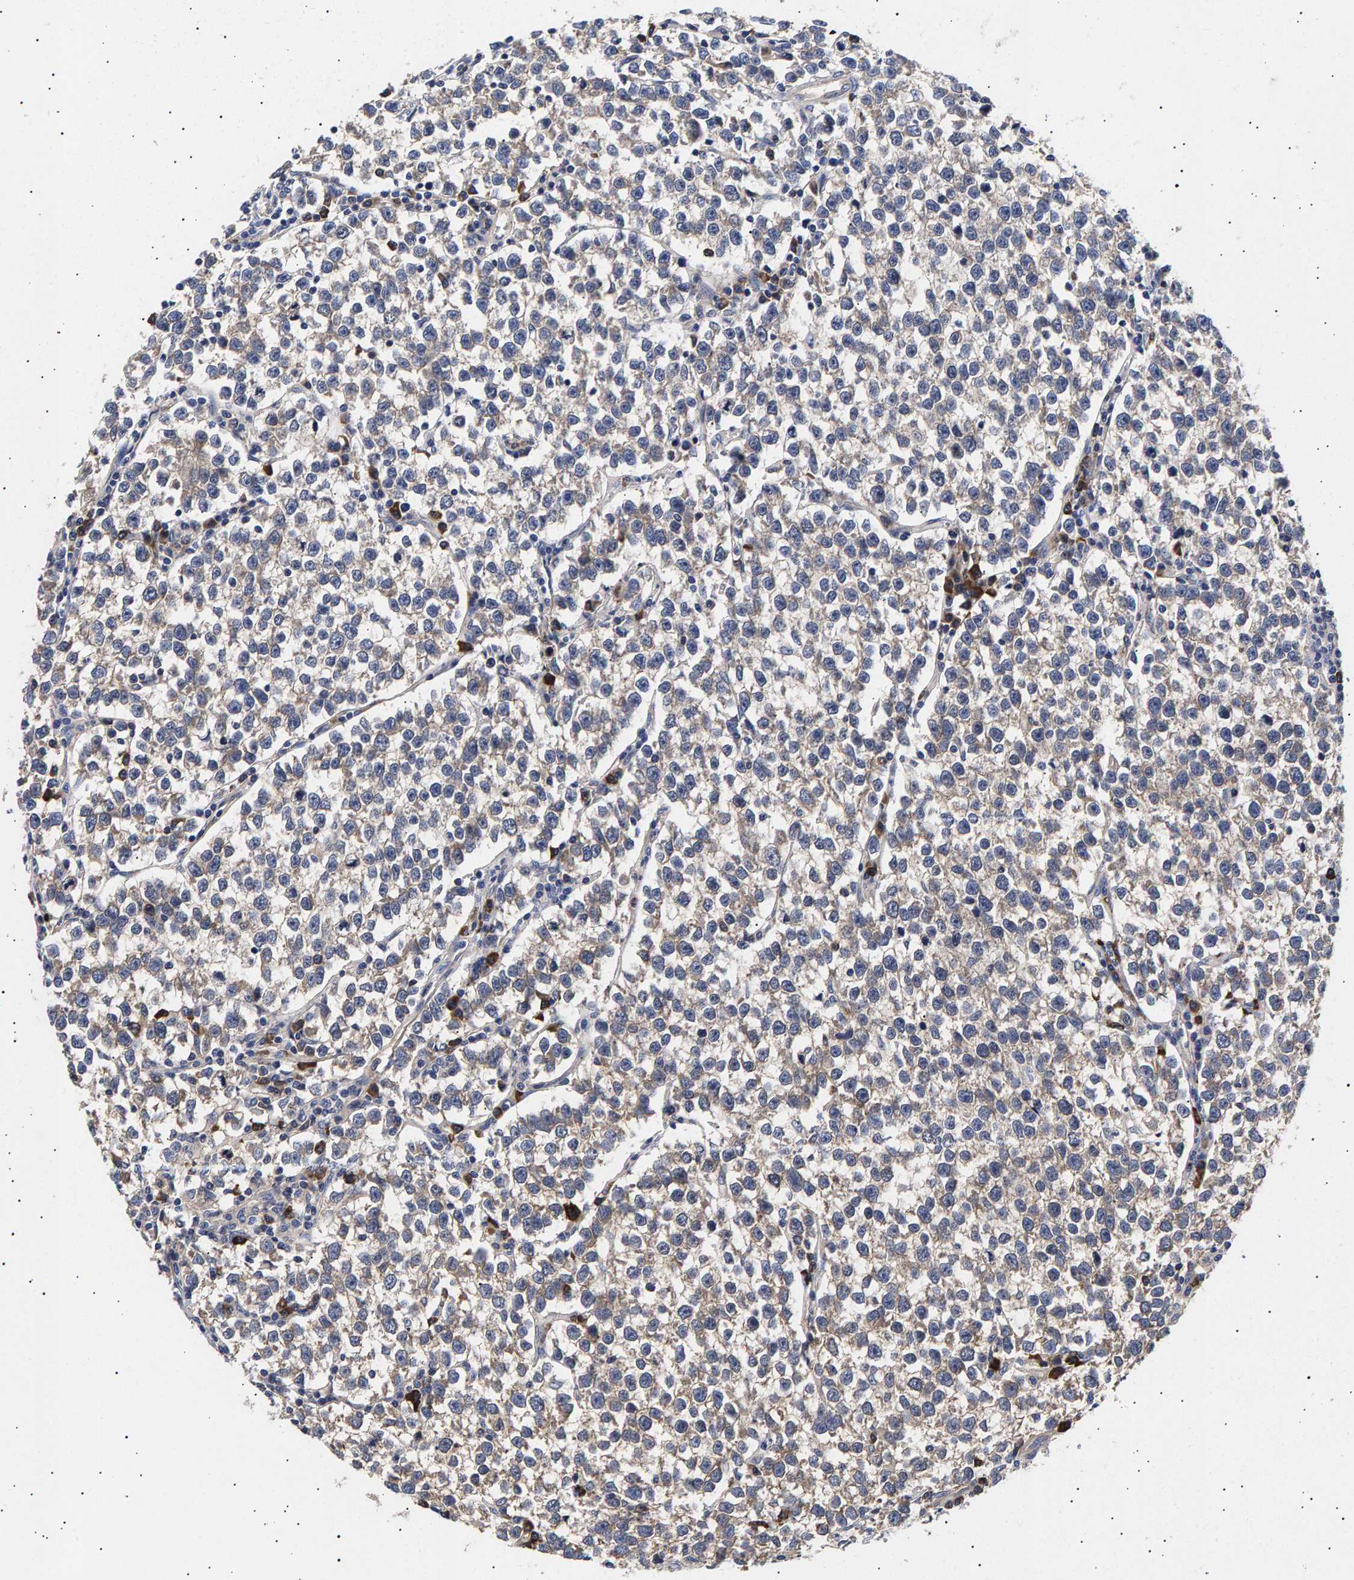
{"staining": {"intensity": "negative", "quantity": "none", "location": "none"}, "tissue": "testis cancer", "cell_type": "Tumor cells", "image_type": "cancer", "snomed": [{"axis": "morphology", "description": "Normal tissue, NOS"}, {"axis": "morphology", "description": "Seminoma, NOS"}, {"axis": "topography", "description": "Testis"}], "caption": "This is an immunohistochemistry (IHC) histopathology image of seminoma (testis). There is no positivity in tumor cells.", "gene": "ANKRD40", "patient": {"sex": "male", "age": 43}}